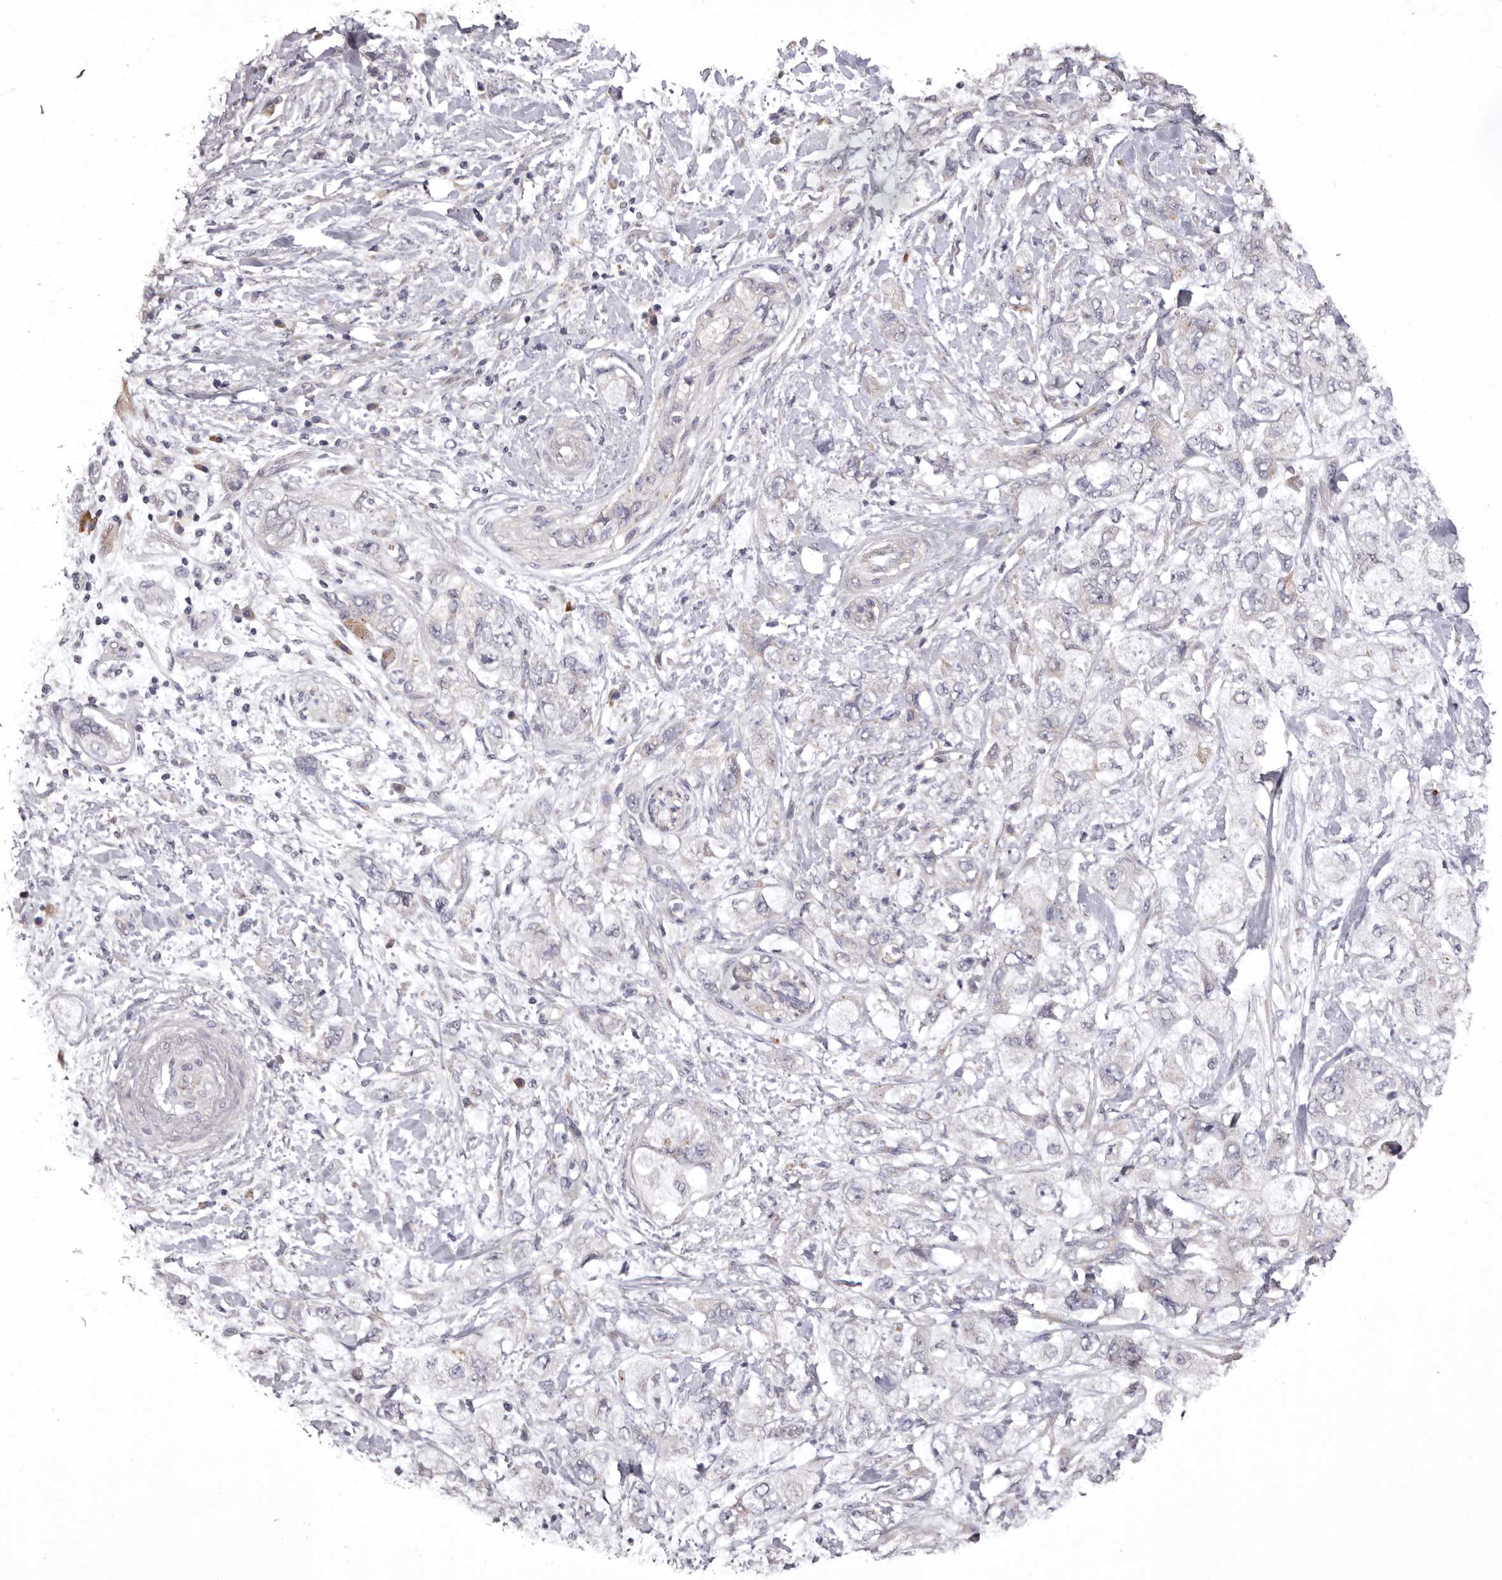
{"staining": {"intensity": "negative", "quantity": "none", "location": "none"}, "tissue": "pancreatic cancer", "cell_type": "Tumor cells", "image_type": "cancer", "snomed": [{"axis": "morphology", "description": "Adenocarcinoma, NOS"}, {"axis": "topography", "description": "Pancreas"}], "caption": "The immunohistochemistry image has no significant staining in tumor cells of adenocarcinoma (pancreatic) tissue.", "gene": "ETNK1", "patient": {"sex": "female", "age": 73}}